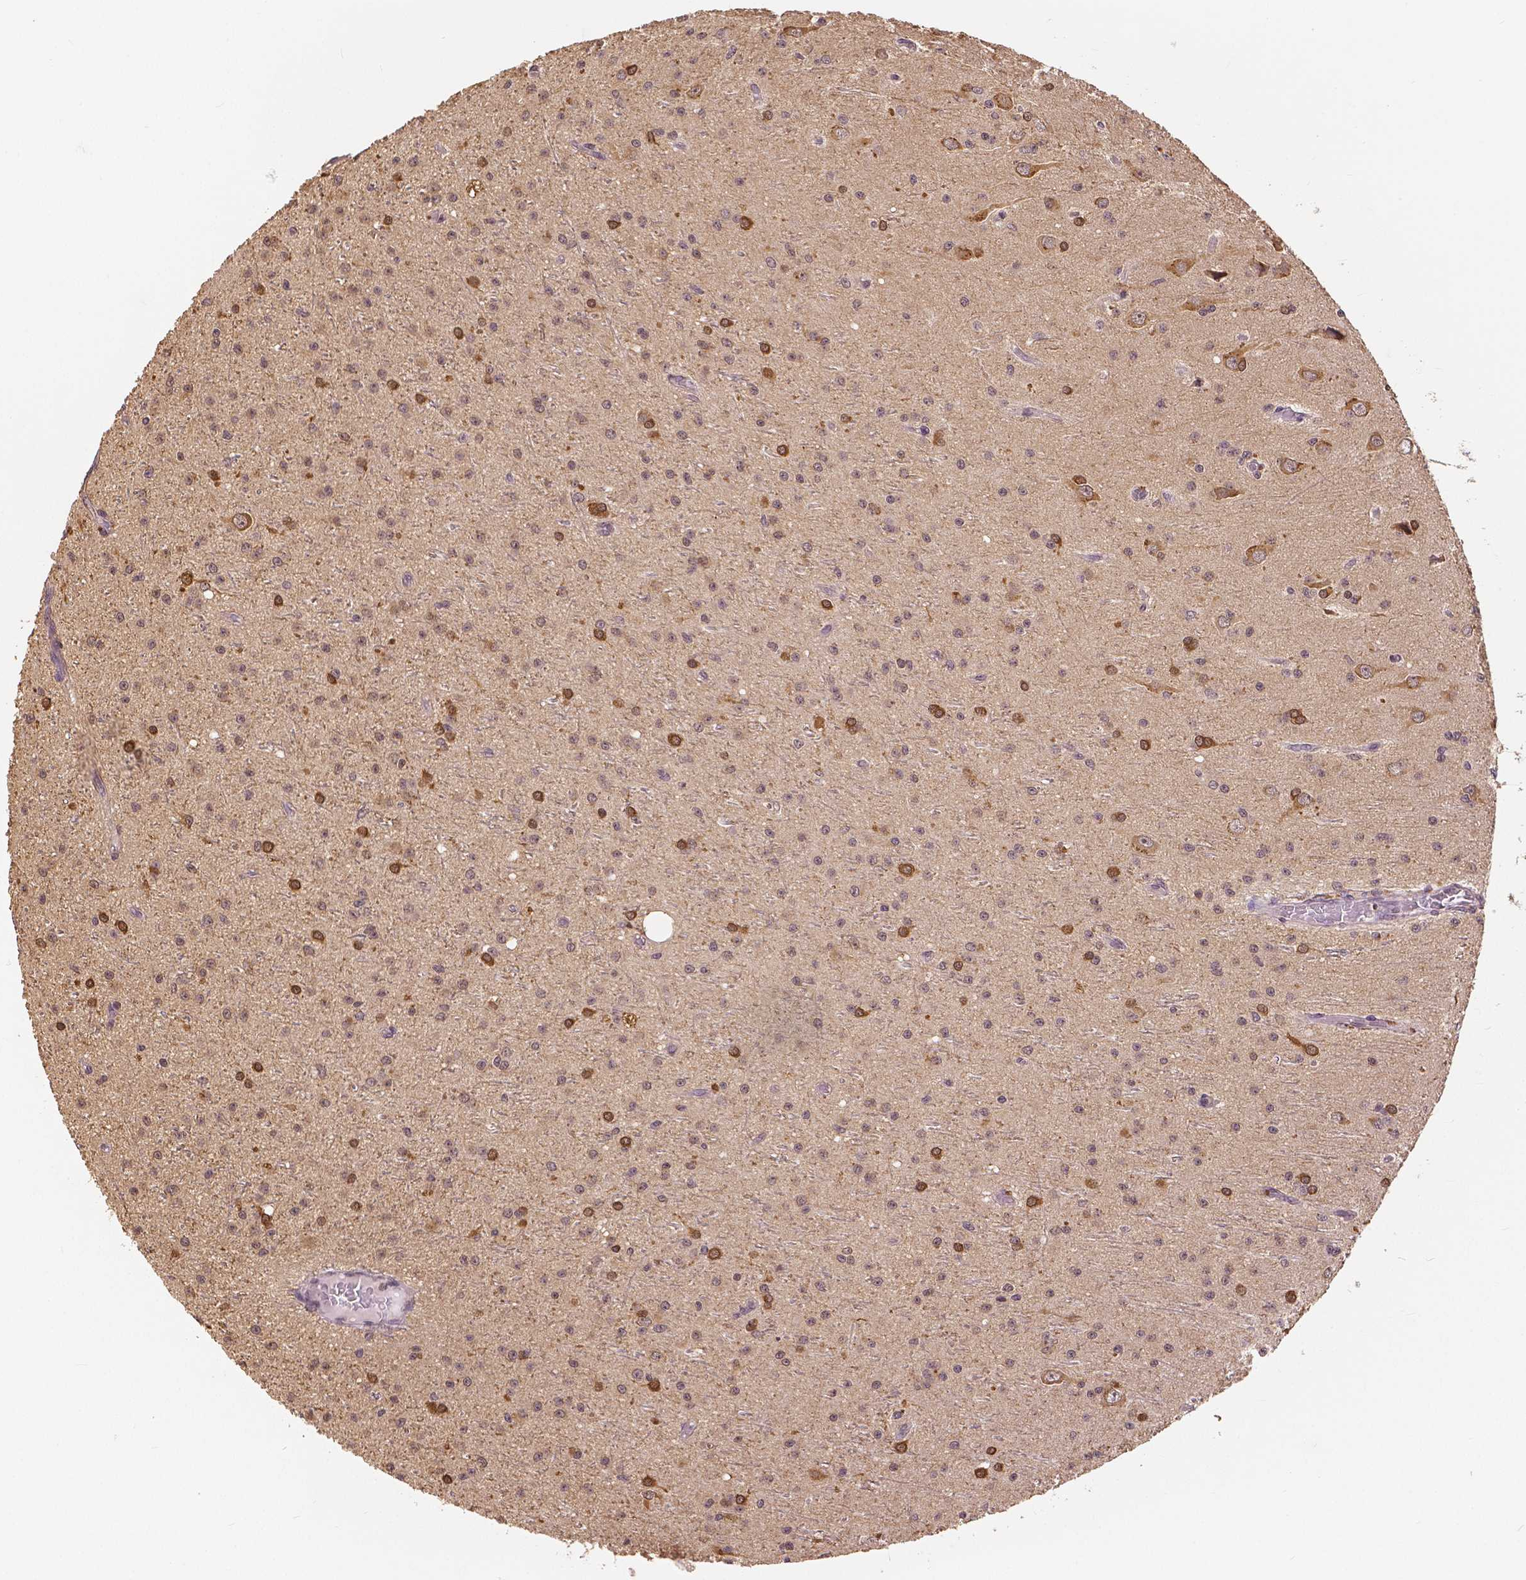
{"staining": {"intensity": "strong", "quantity": "25%-75%", "location": "cytoplasmic/membranous,nuclear"}, "tissue": "glioma", "cell_type": "Tumor cells", "image_type": "cancer", "snomed": [{"axis": "morphology", "description": "Glioma, malignant, Low grade"}, {"axis": "topography", "description": "Brain"}], "caption": "Protein expression analysis of malignant glioma (low-grade) shows strong cytoplasmic/membranous and nuclear expression in approximately 25%-75% of tumor cells.", "gene": "MAP1LC3B", "patient": {"sex": "male", "age": 27}}